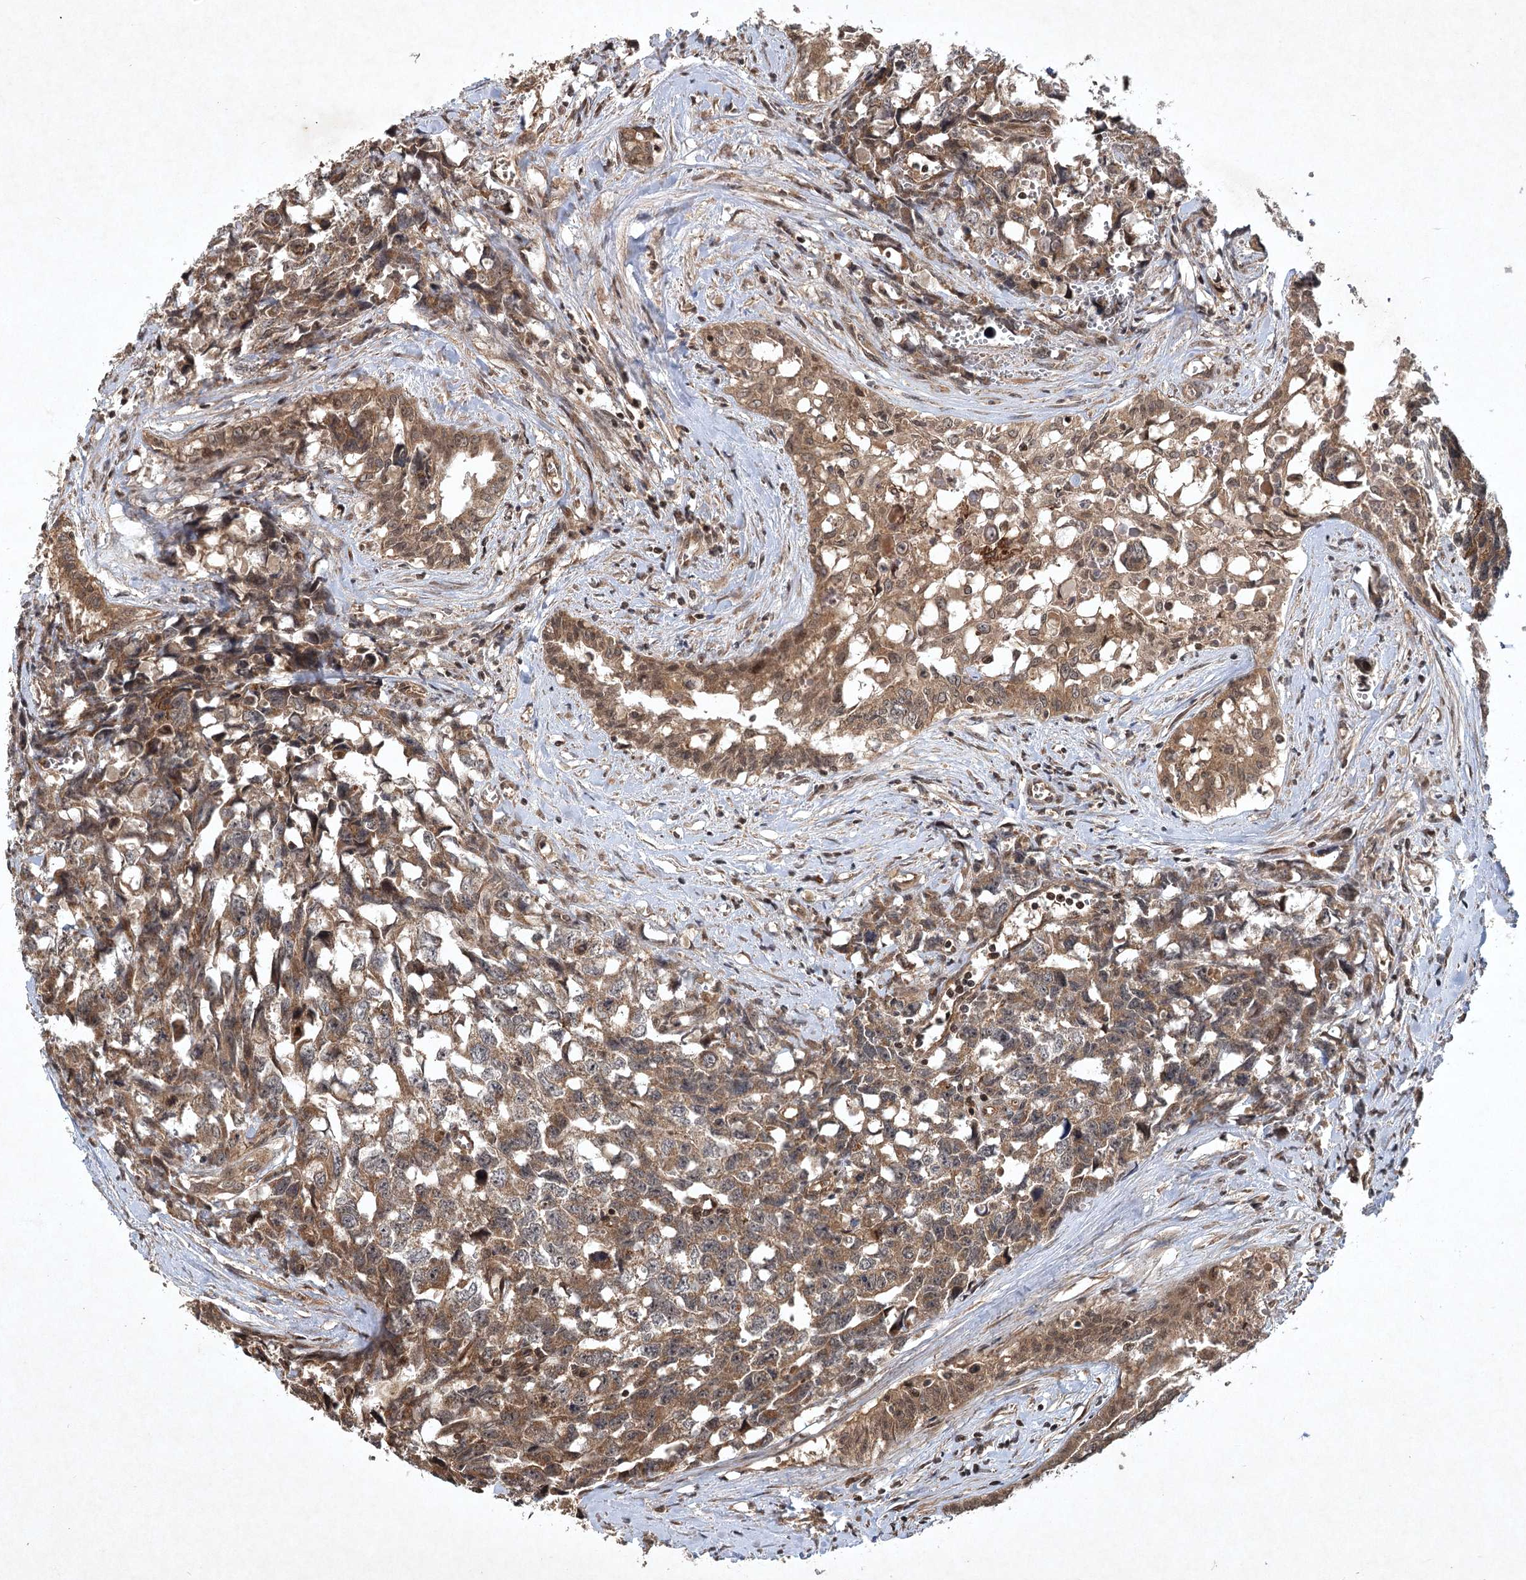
{"staining": {"intensity": "moderate", "quantity": ">75%", "location": "cytoplasmic/membranous"}, "tissue": "testis cancer", "cell_type": "Tumor cells", "image_type": "cancer", "snomed": [{"axis": "morphology", "description": "Carcinoma, Embryonal, NOS"}, {"axis": "topography", "description": "Testis"}], "caption": "There is medium levels of moderate cytoplasmic/membranous positivity in tumor cells of testis cancer (embryonal carcinoma), as demonstrated by immunohistochemical staining (brown color).", "gene": "INSIG2", "patient": {"sex": "male", "age": 31}}